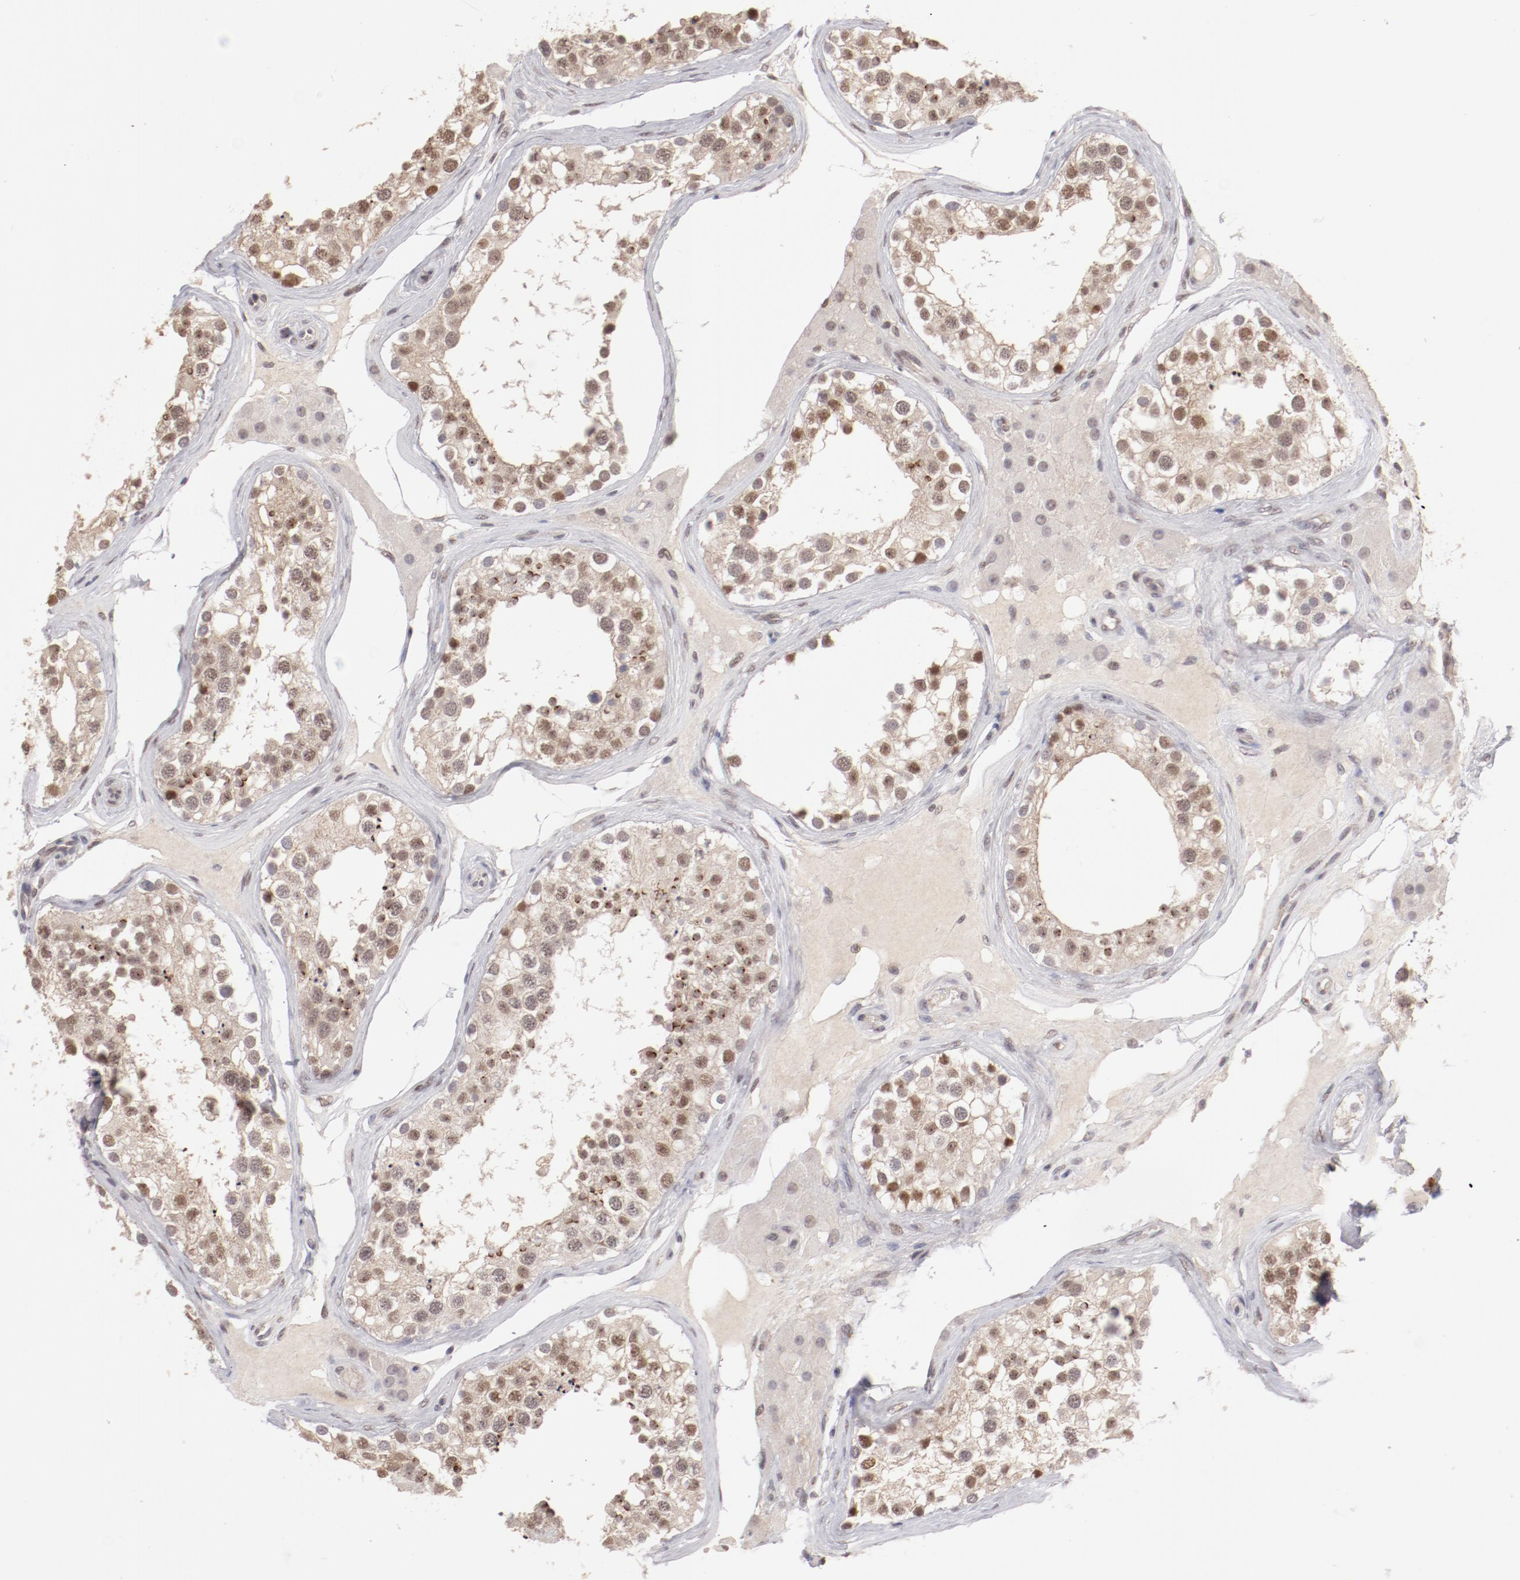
{"staining": {"intensity": "weak", "quantity": ">75%", "location": "cytoplasmic/membranous,nuclear"}, "tissue": "testis", "cell_type": "Cells in seminiferous ducts", "image_type": "normal", "snomed": [{"axis": "morphology", "description": "Normal tissue, NOS"}, {"axis": "topography", "description": "Testis"}], "caption": "IHC micrograph of benign testis: testis stained using IHC displays low levels of weak protein expression localized specifically in the cytoplasmic/membranous,nuclear of cells in seminiferous ducts, appearing as a cytoplasmic/membranous,nuclear brown color.", "gene": "NFE2", "patient": {"sex": "male", "age": 68}}